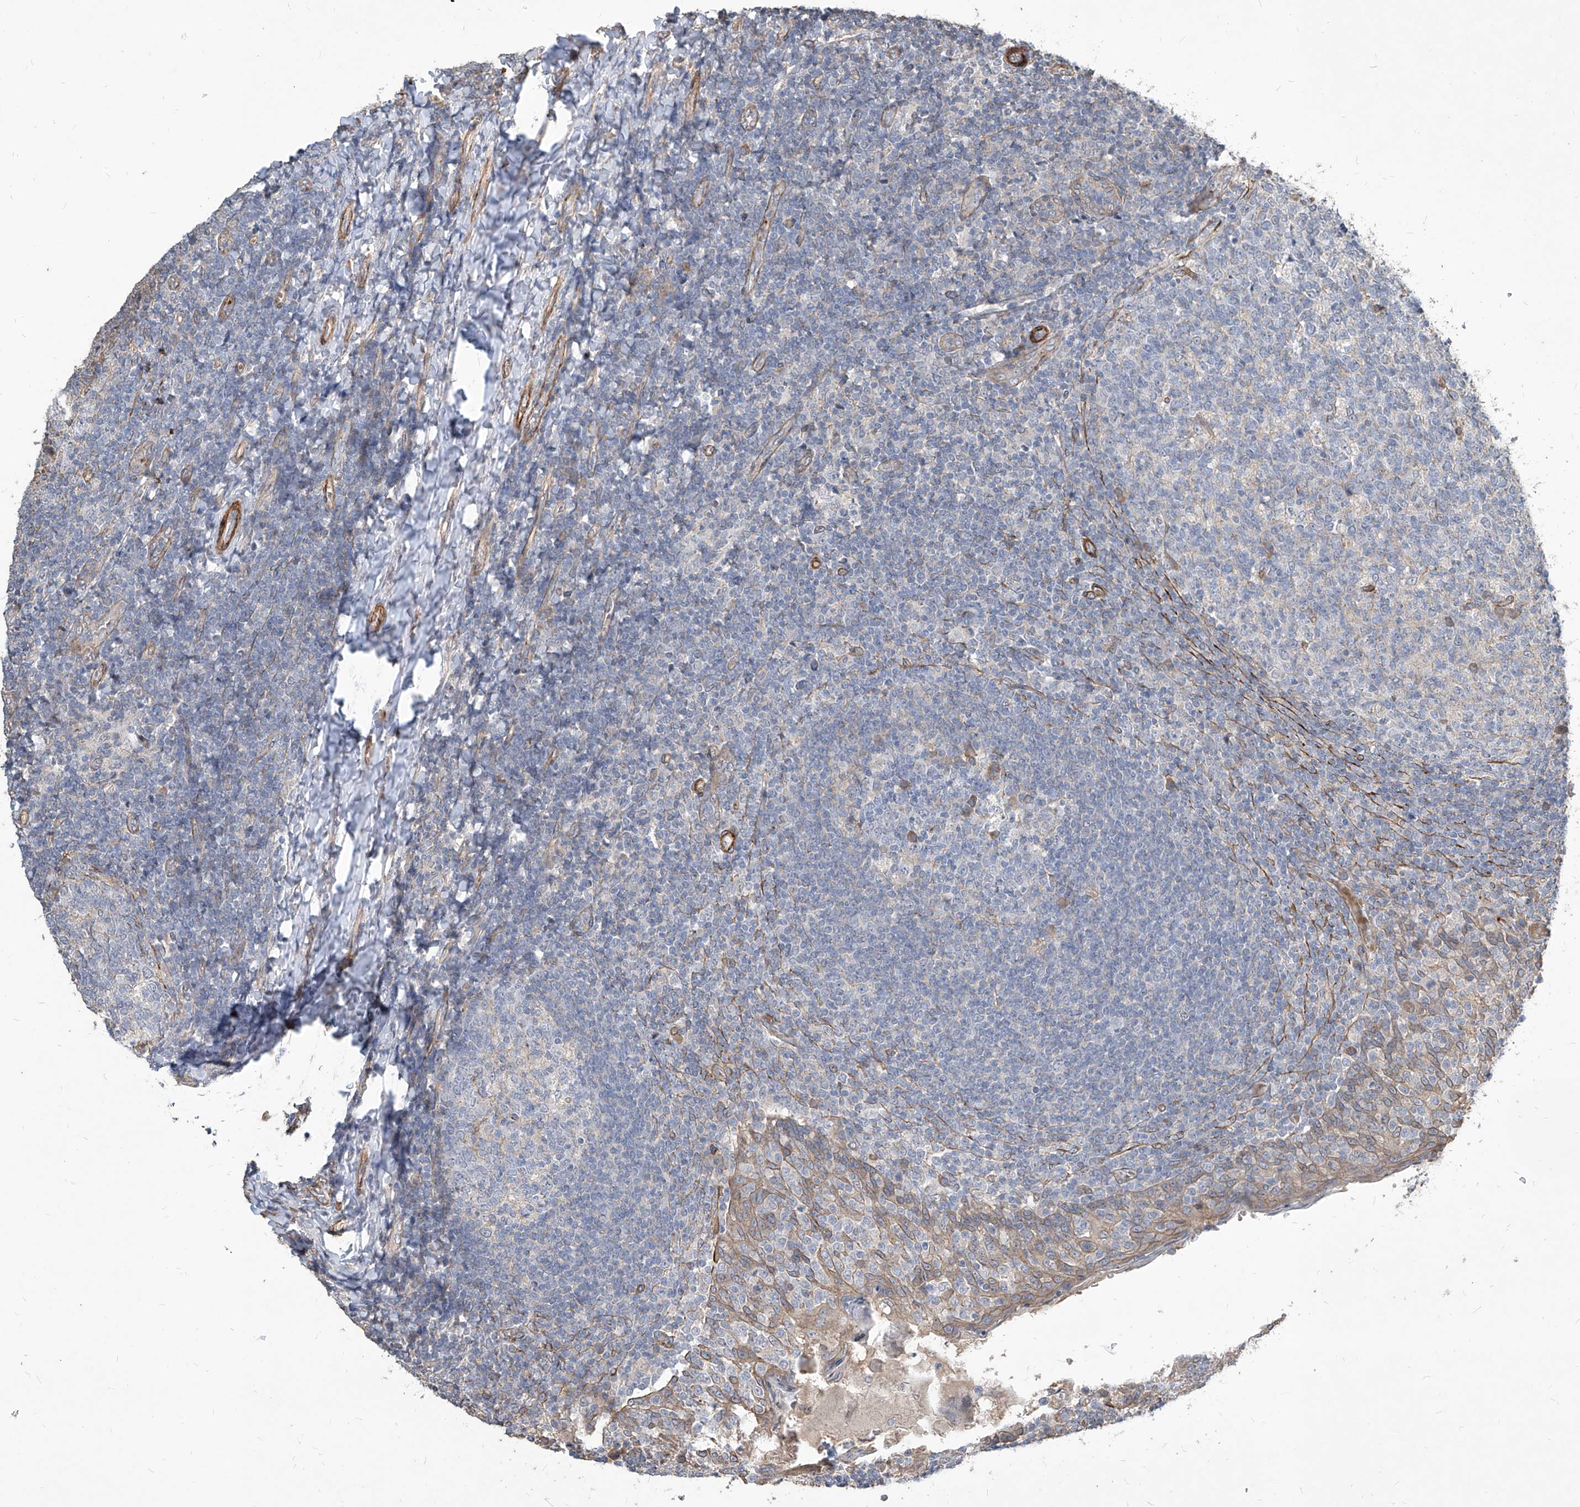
{"staining": {"intensity": "moderate", "quantity": "<25%", "location": "cytoplasmic/membranous"}, "tissue": "tonsil", "cell_type": "Germinal center cells", "image_type": "normal", "snomed": [{"axis": "morphology", "description": "Normal tissue, NOS"}, {"axis": "topography", "description": "Tonsil"}], "caption": "Moderate cytoplasmic/membranous expression for a protein is identified in about <25% of germinal center cells of normal tonsil using IHC.", "gene": "FAM83B", "patient": {"sex": "female", "age": 19}}